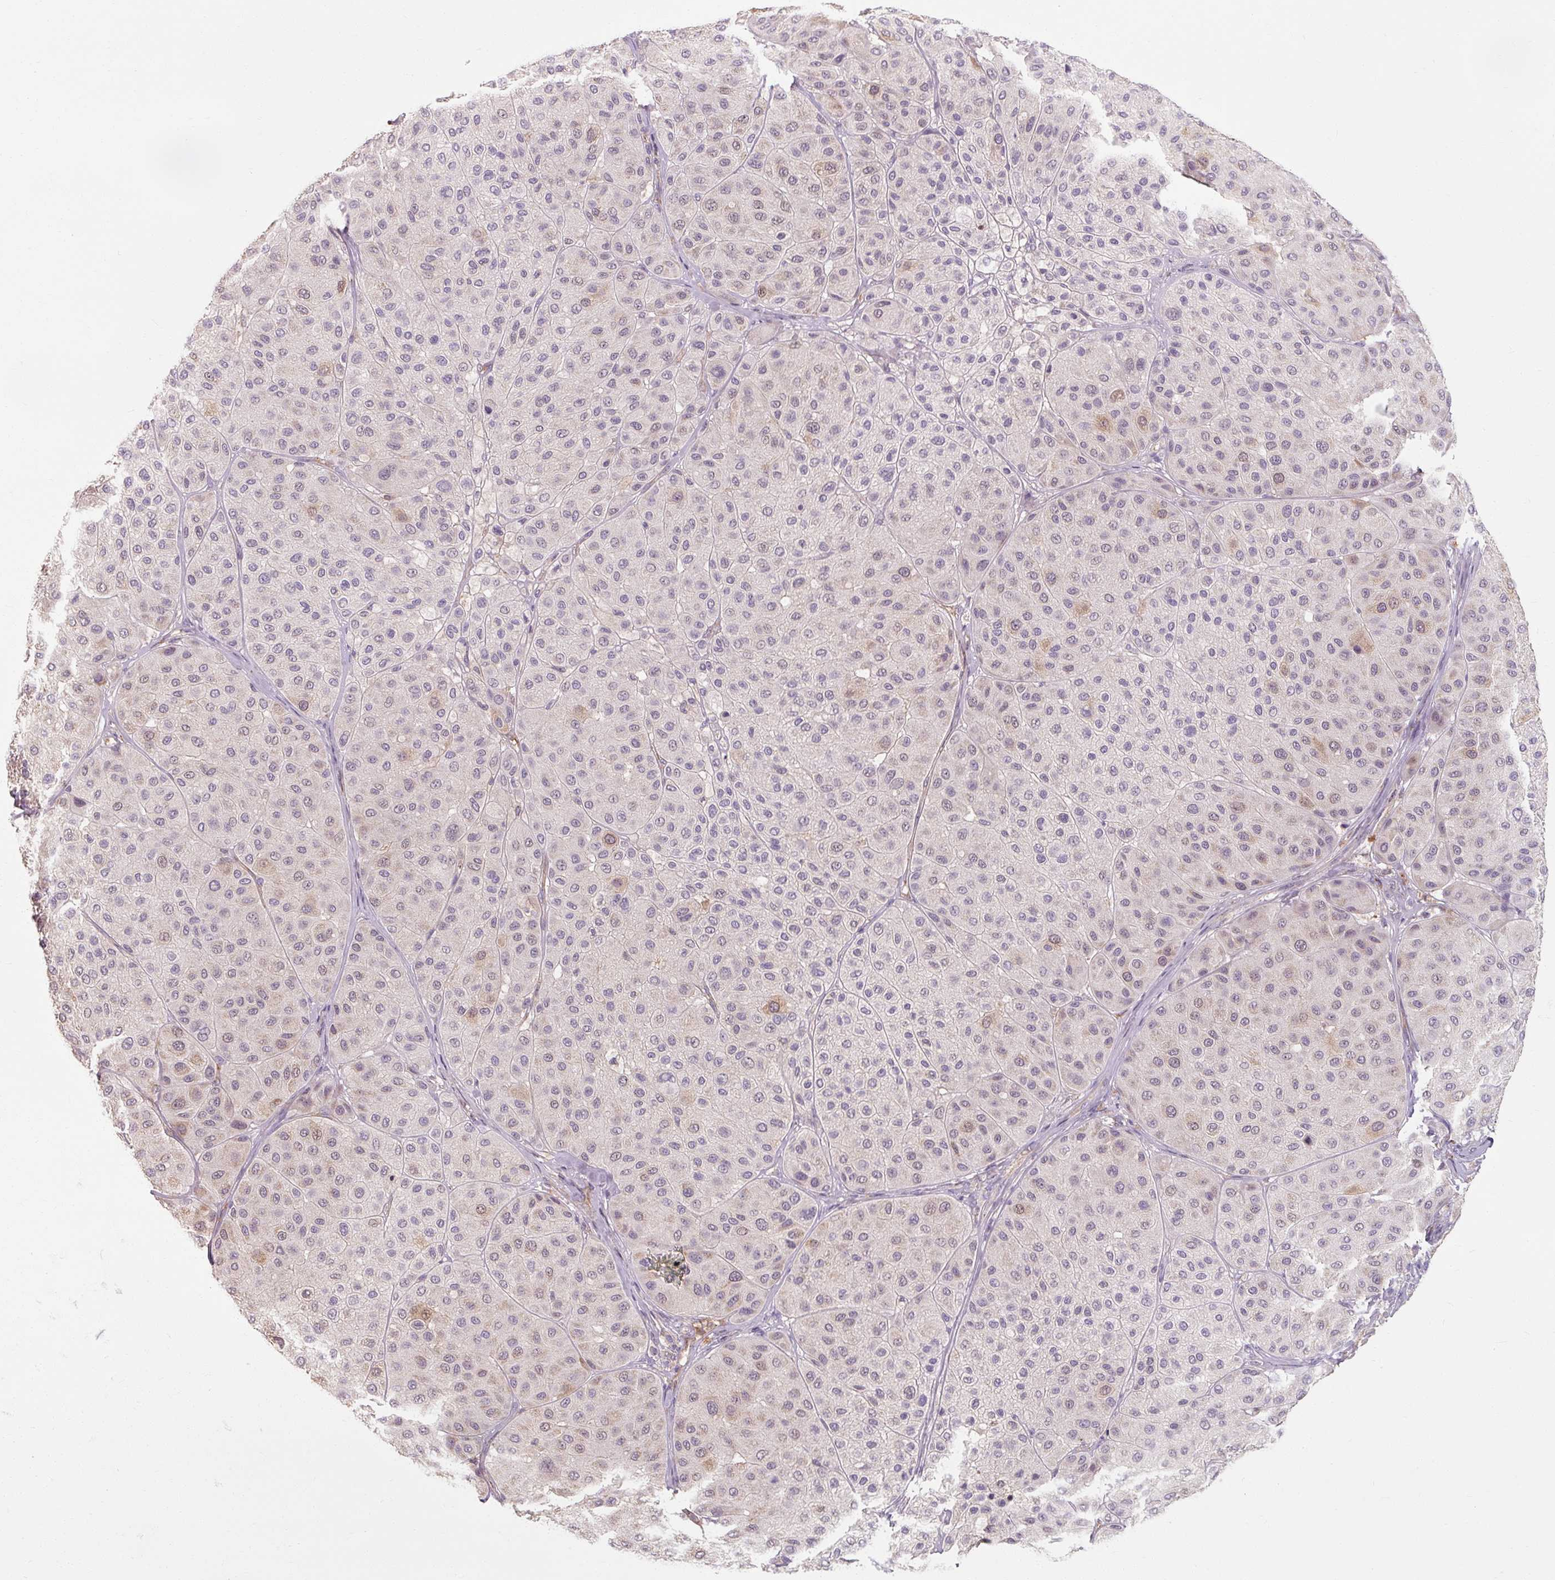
{"staining": {"intensity": "moderate", "quantity": "<25%", "location": "cytoplasmic/membranous"}, "tissue": "melanoma", "cell_type": "Tumor cells", "image_type": "cancer", "snomed": [{"axis": "morphology", "description": "Malignant melanoma, Metastatic site"}, {"axis": "topography", "description": "Smooth muscle"}], "caption": "Immunohistochemical staining of melanoma displays moderate cytoplasmic/membranous protein expression in approximately <25% of tumor cells. (brown staining indicates protein expression, while blue staining denotes nuclei).", "gene": "TSEN54", "patient": {"sex": "male", "age": 41}}